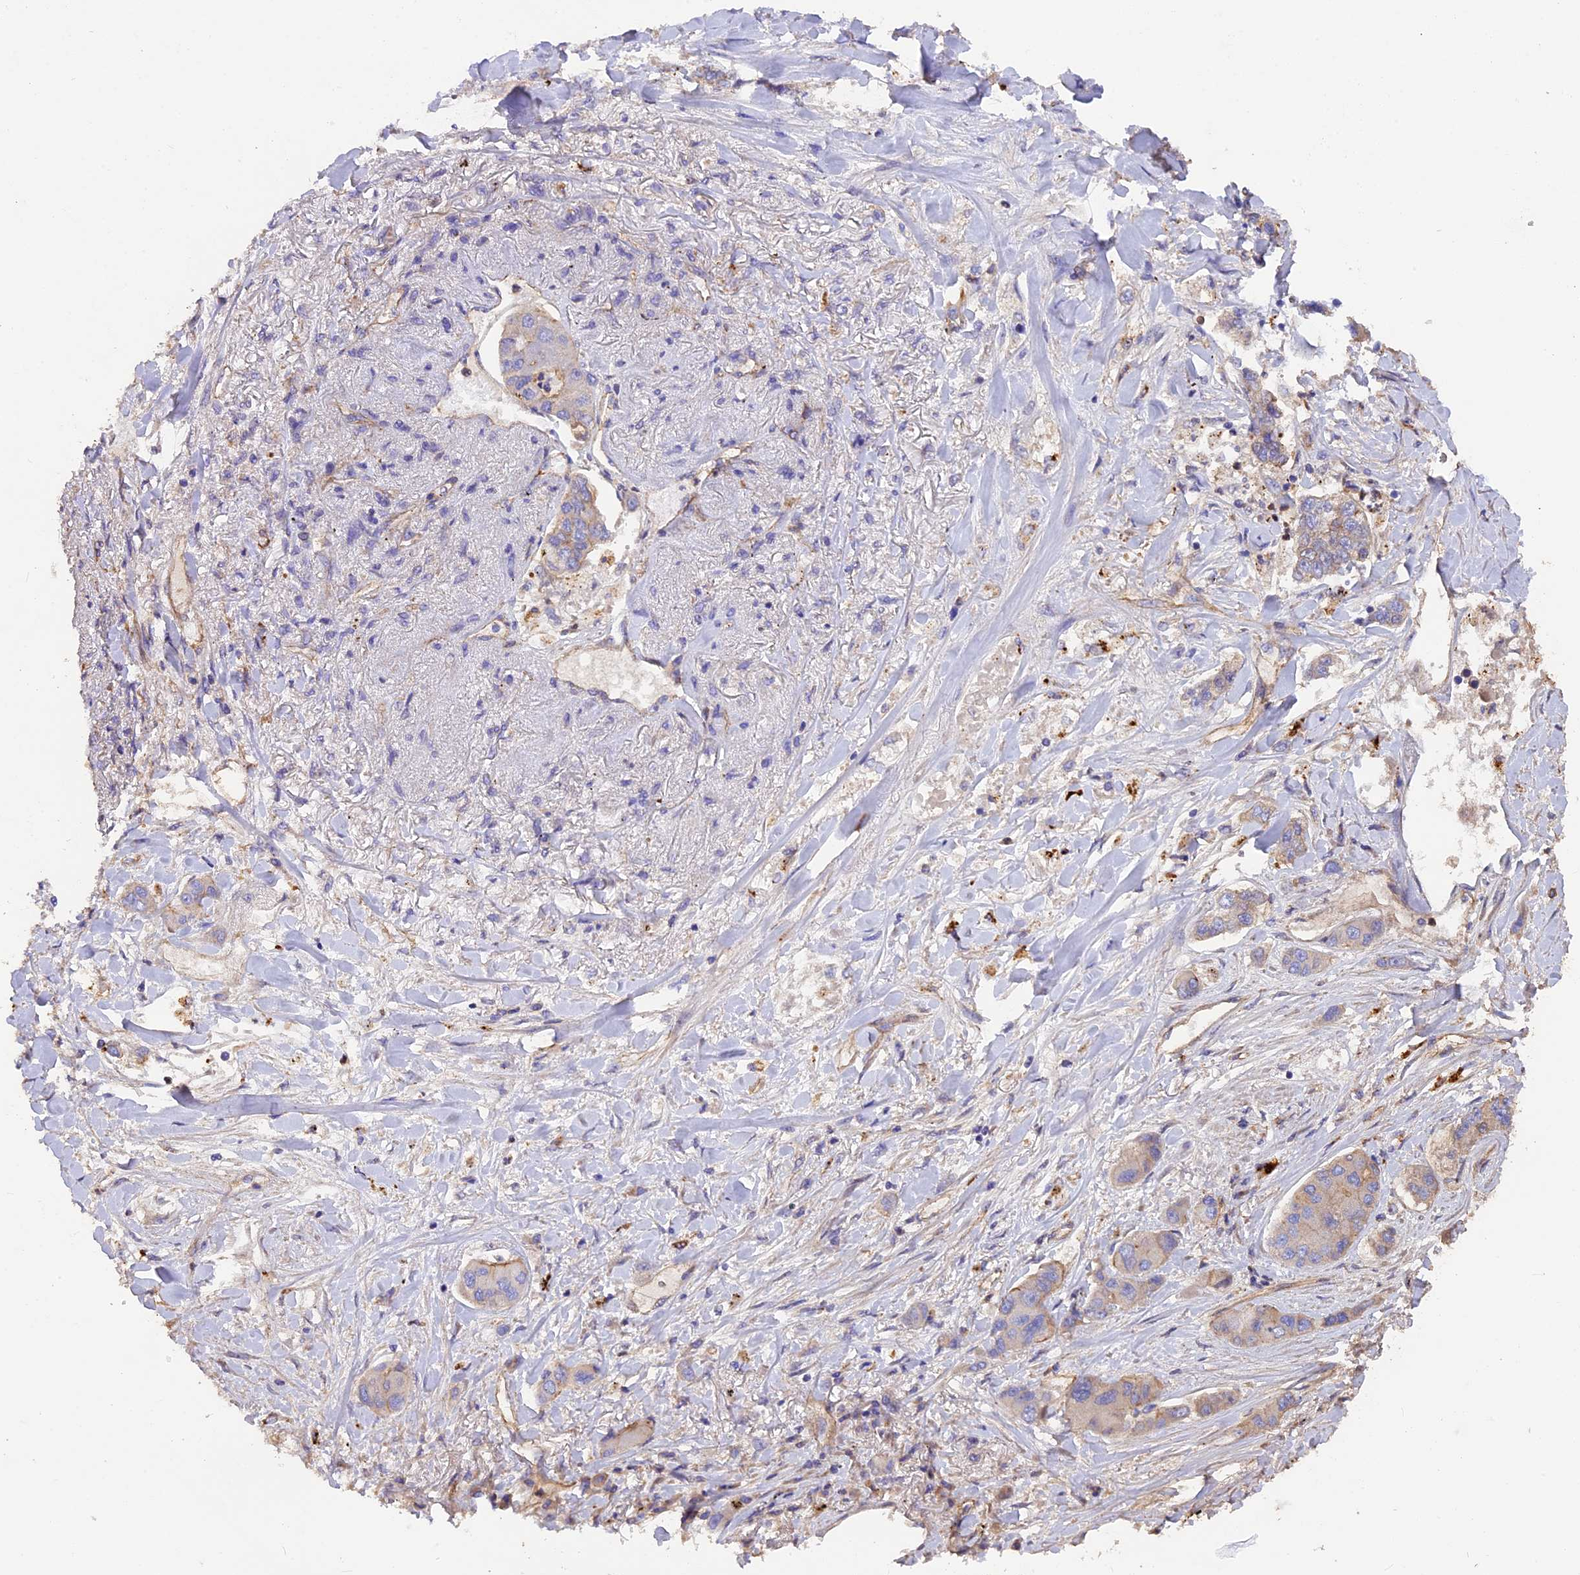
{"staining": {"intensity": "negative", "quantity": "none", "location": "none"}, "tissue": "lung cancer", "cell_type": "Tumor cells", "image_type": "cancer", "snomed": [{"axis": "morphology", "description": "Adenocarcinoma, NOS"}, {"axis": "topography", "description": "Lung"}], "caption": "Protein analysis of lung cancer shows no significant expression in tumor cells.", "gene": "ERMARD", "patient": {"sex": "male", "age": 49}}